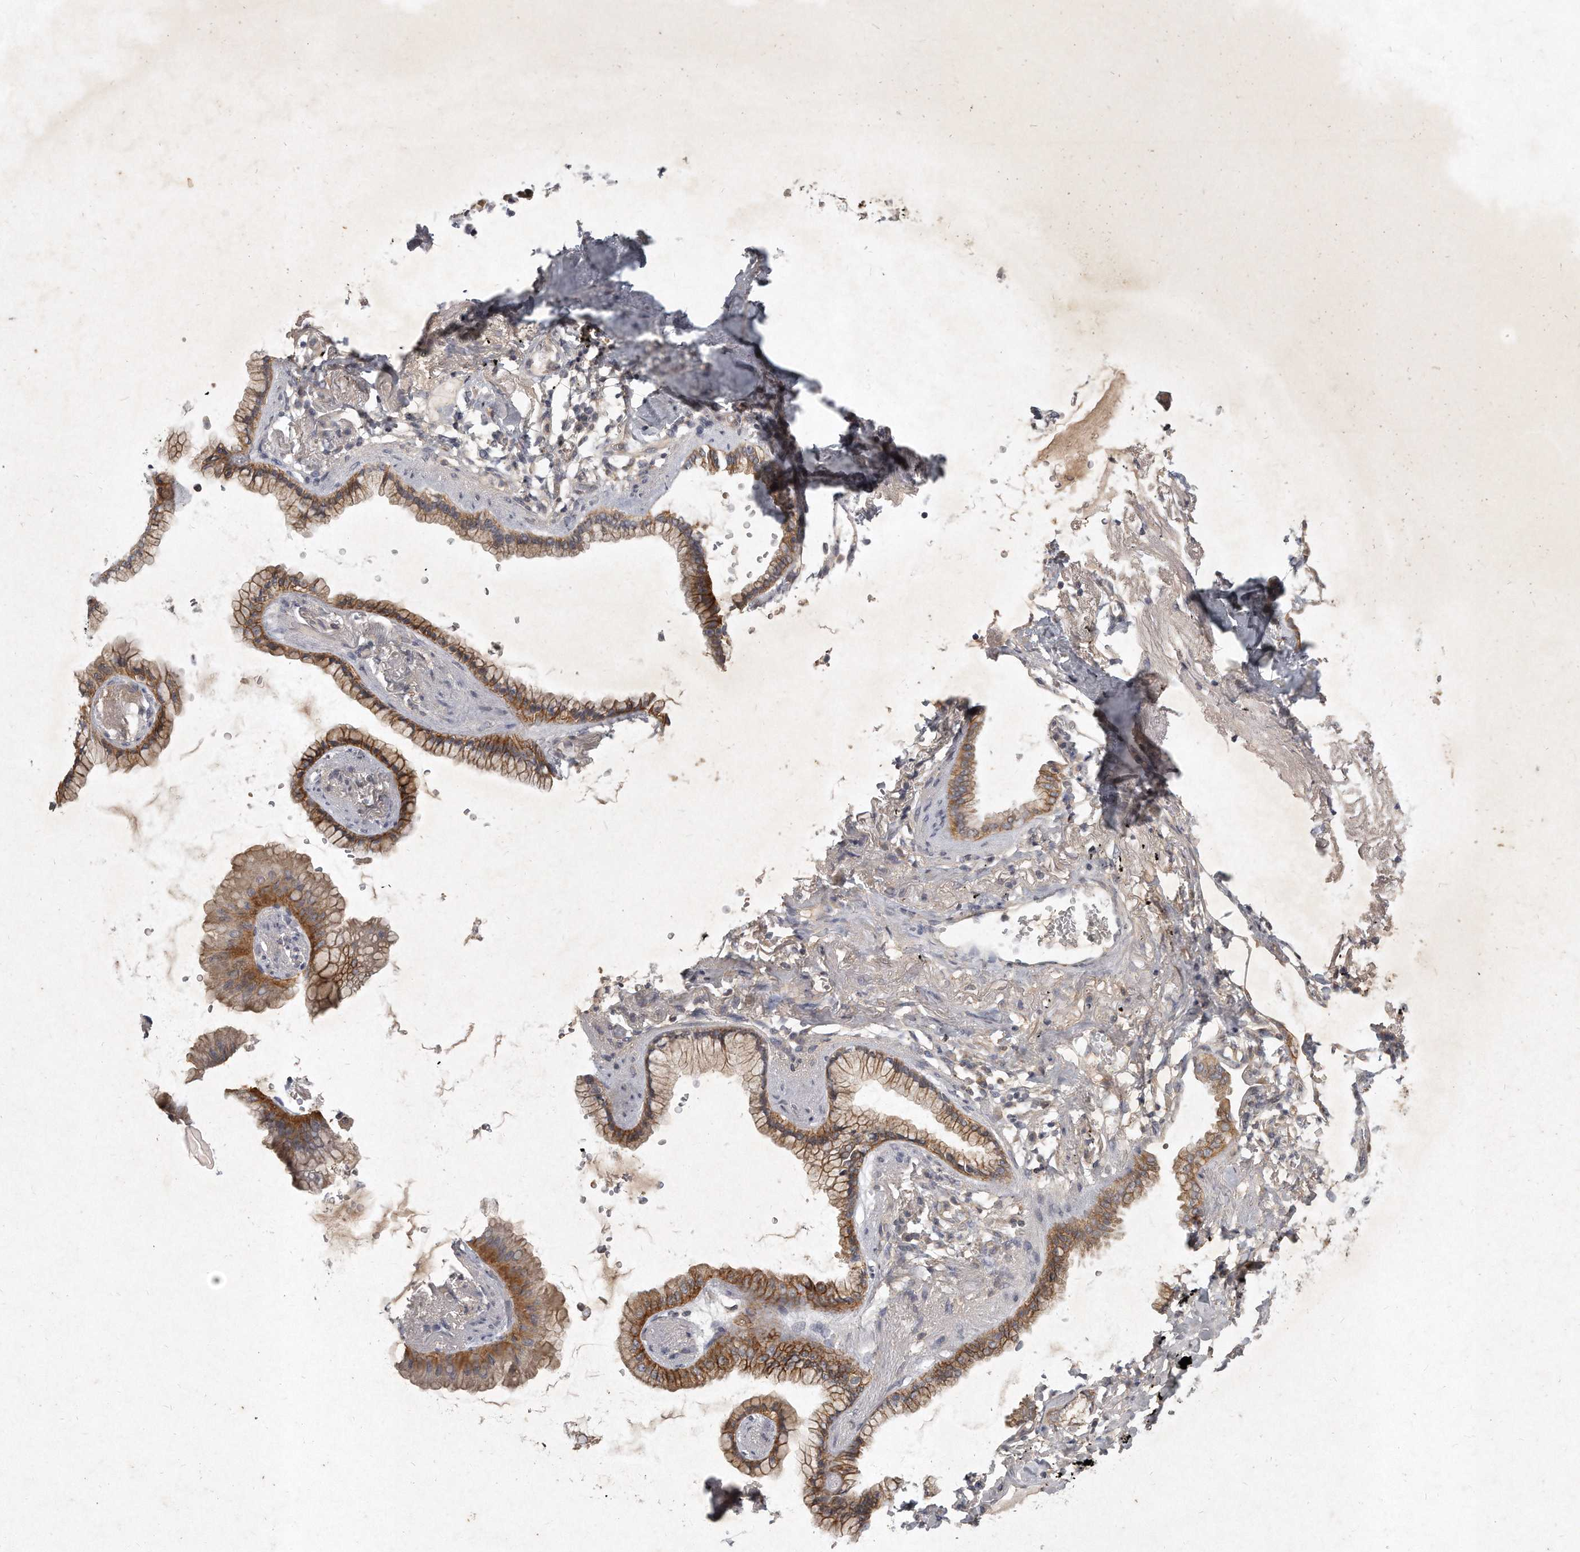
{"staining": {"intensity": "moderate", "quantity": ">75%", "location": "cytoplasmic/membranous"}, "tissue": "lung cancer", "cell_type": "Tumor cells", "image_type": "cancer", "snomed": [{"axis": "morphology", "description": "Adenocarcinoma, NOS"}, {"axis": "topography", "description": "Lung"}], "caption": "Lung adenocarcinoma stained with immunohistochemistry (IHC) demonstrates moderate cytoplasmic/membranous expression in about >75% of tumor cells. The staining is performed using DAB brown chromogen to label protein expression. The nuclei are counter-stained blue using hematoxylin.", "gene": "LGALS8", "patient": {"sex": "female", "age": 70}}